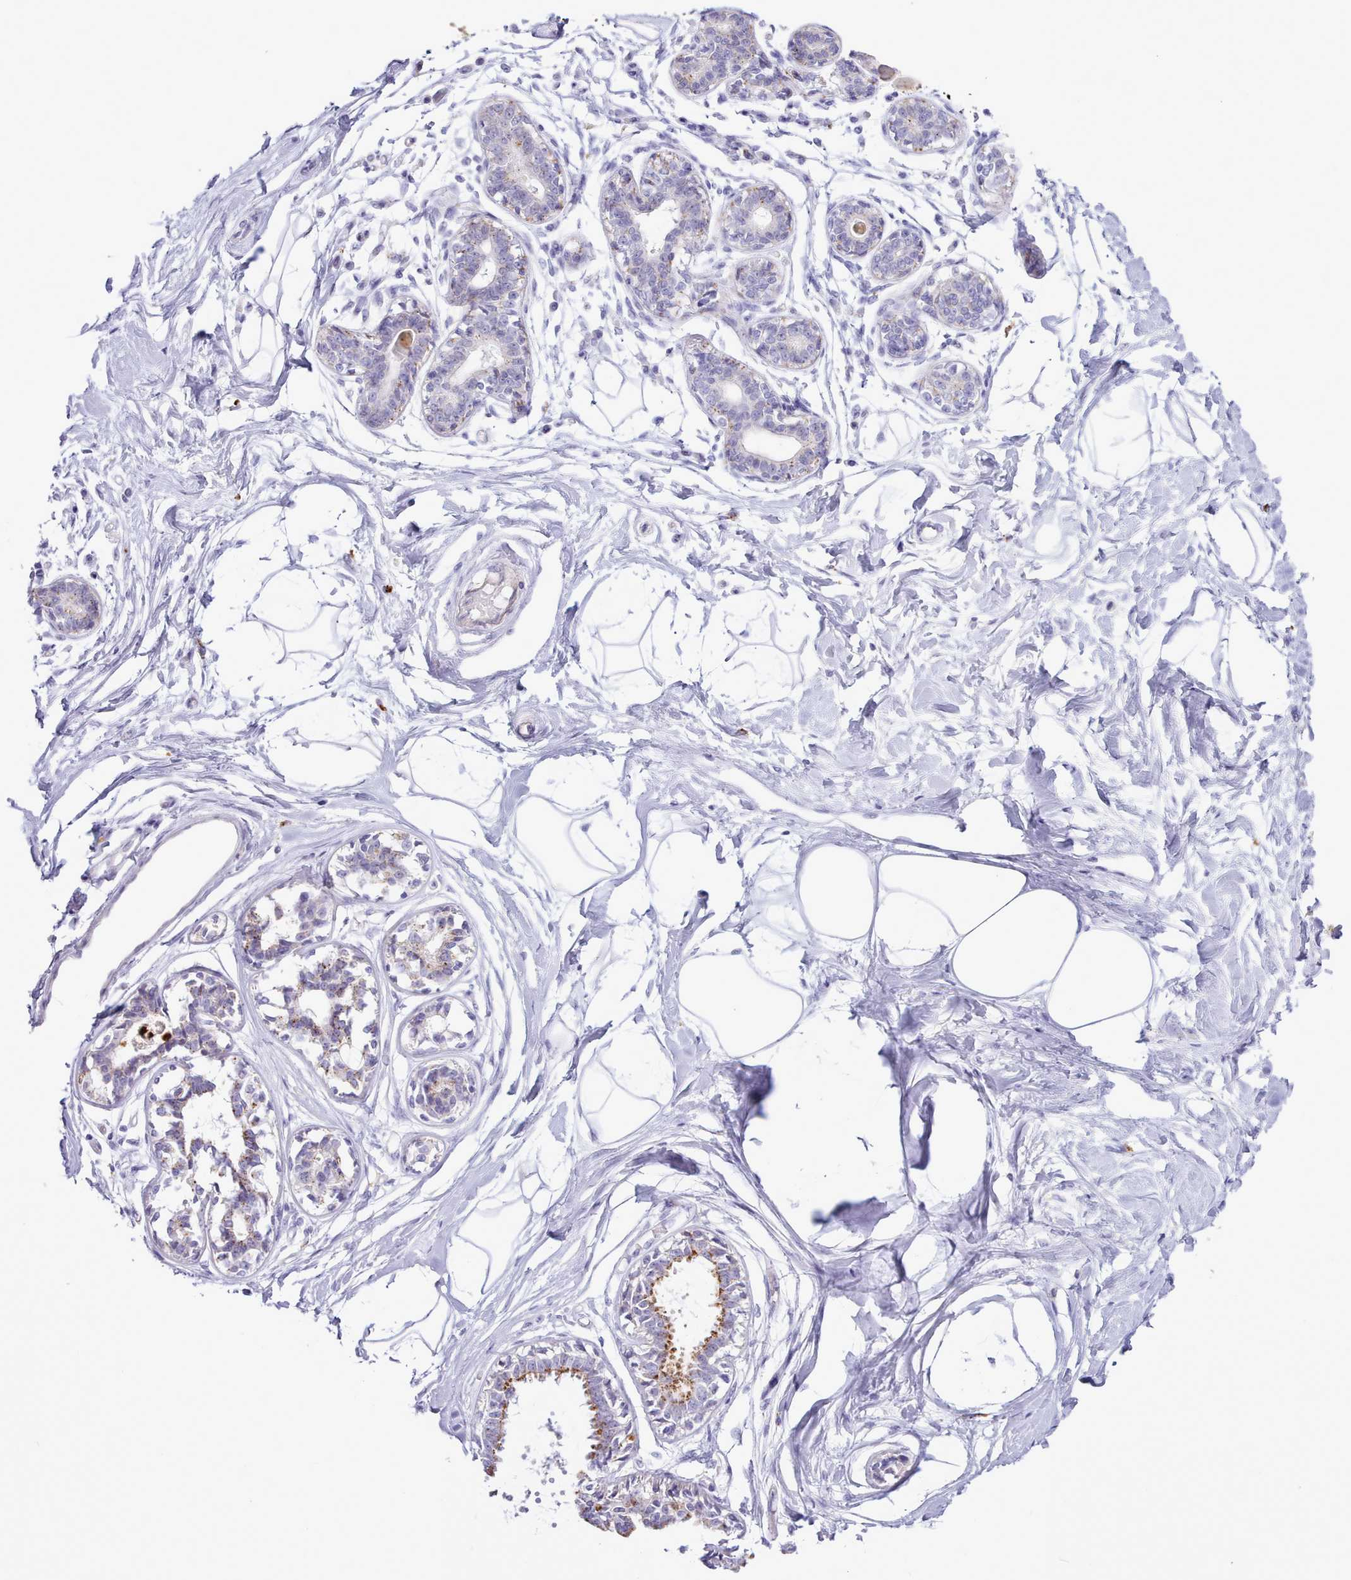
{"staining": {"intensity": "negative", "quantity": "none", "location": "none"}, "tissue": "breast", "cell_type": "Adipocytes", "image_type": "normal", "snomed": [{"axis": "morphology", "description": "Normal tissue, NOS"}, {"axis": "topography", "description": "Breast"}], "caption": "High power microscopy photomicrograph of an immunohistochemistry (IHC) micrograph of benign breast, revealing no significant staining in adipocytes.", "gene": "SRD5A1", "patient": {"sex": "female", "age": 45}}